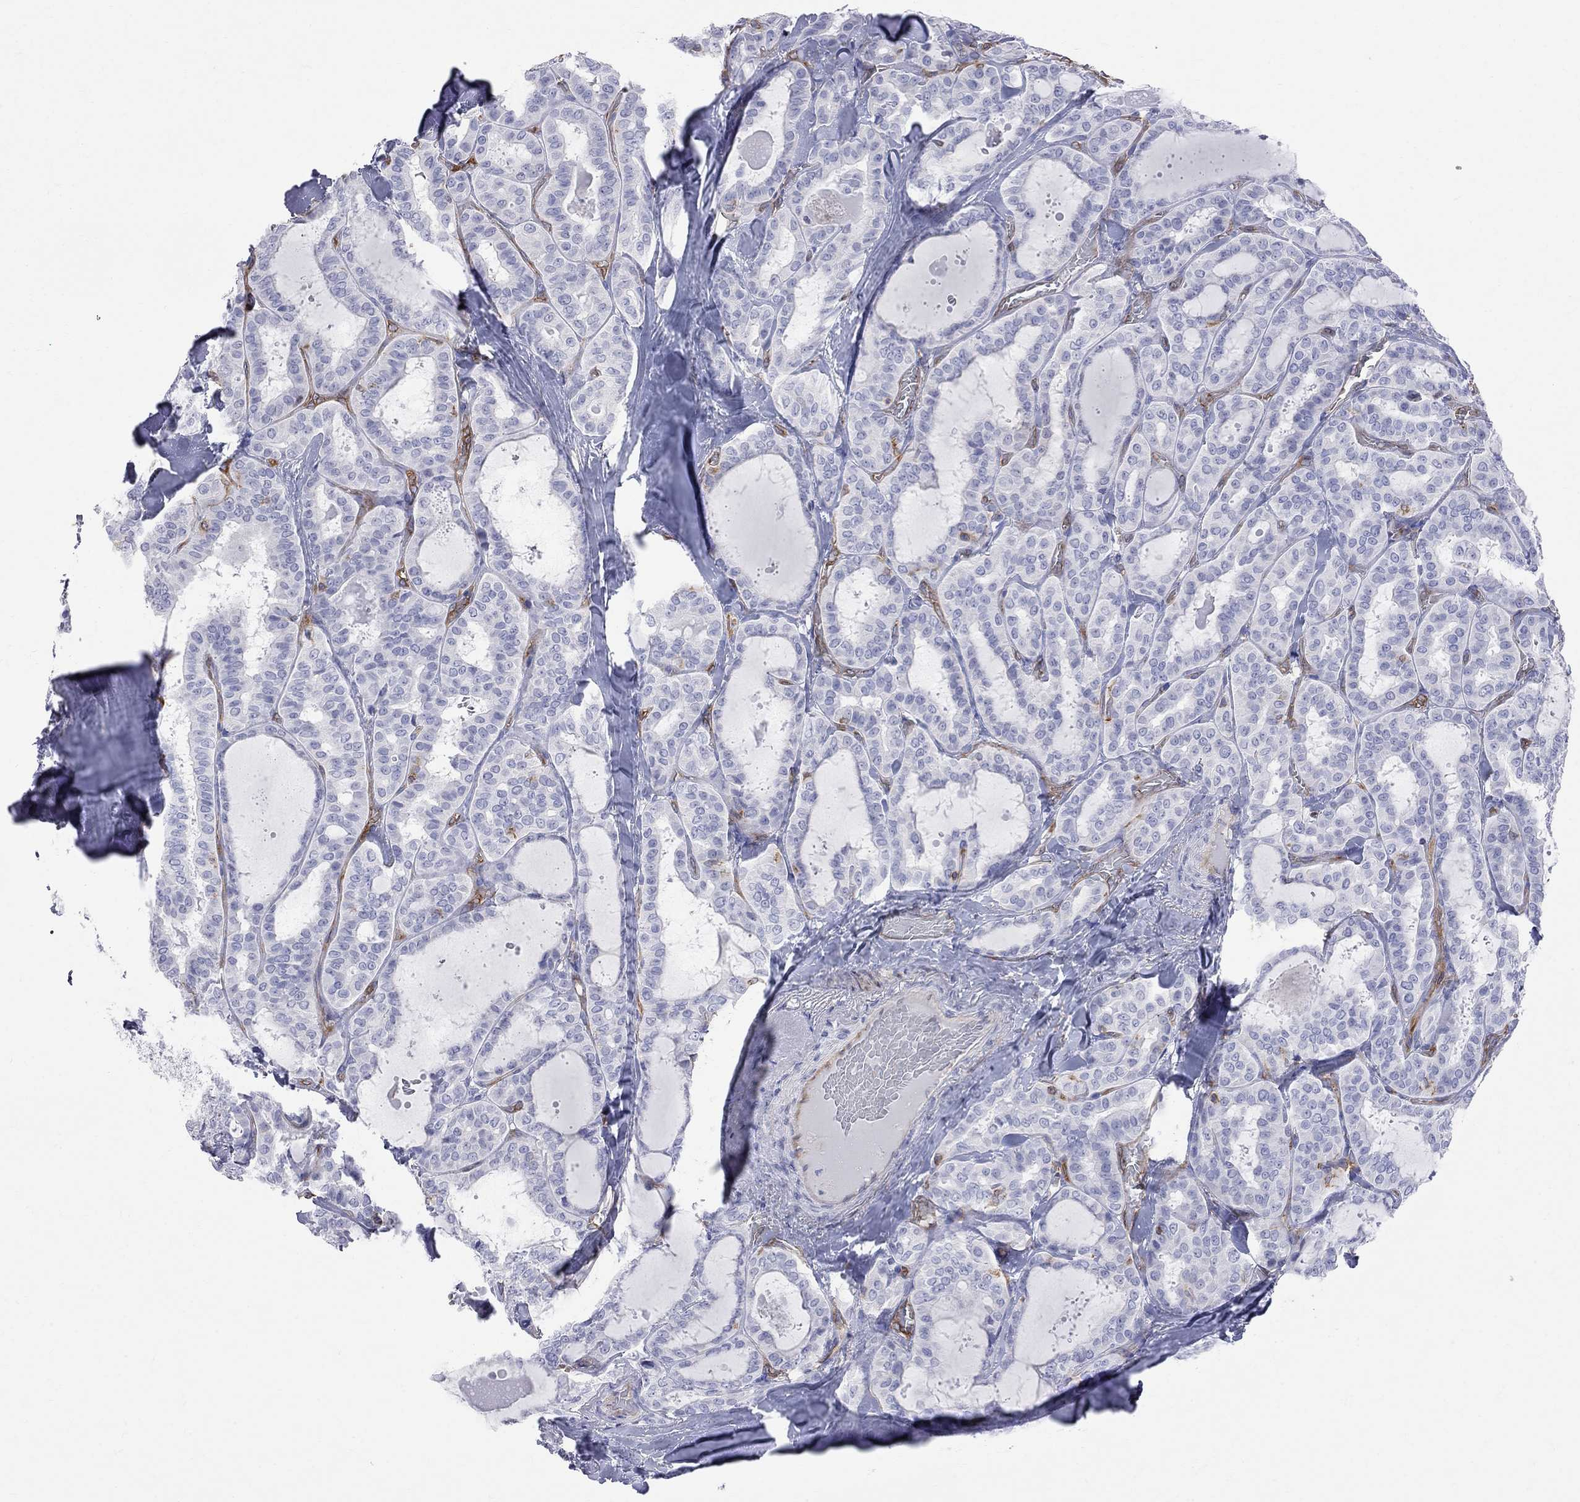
{"staining": {"intensity": "negative", "quantity": "none", "location": "none"}, "tissue": "thyroid cancer", "cell_type": "Tumor cells", "image_type": "cancer", "snomed": [{"axis": "morphology", "description": "Papillary adenocarcinoma, NOS"}, {"axis": "topography", "description": "Thyroid gland"}], "caption": "Histopathology image shows no significant protein staining in tumor cells of thyroid papillary adenocarcinoma.", "gene": "ABI3", "patient": {"sex": "female", "age": 39}}